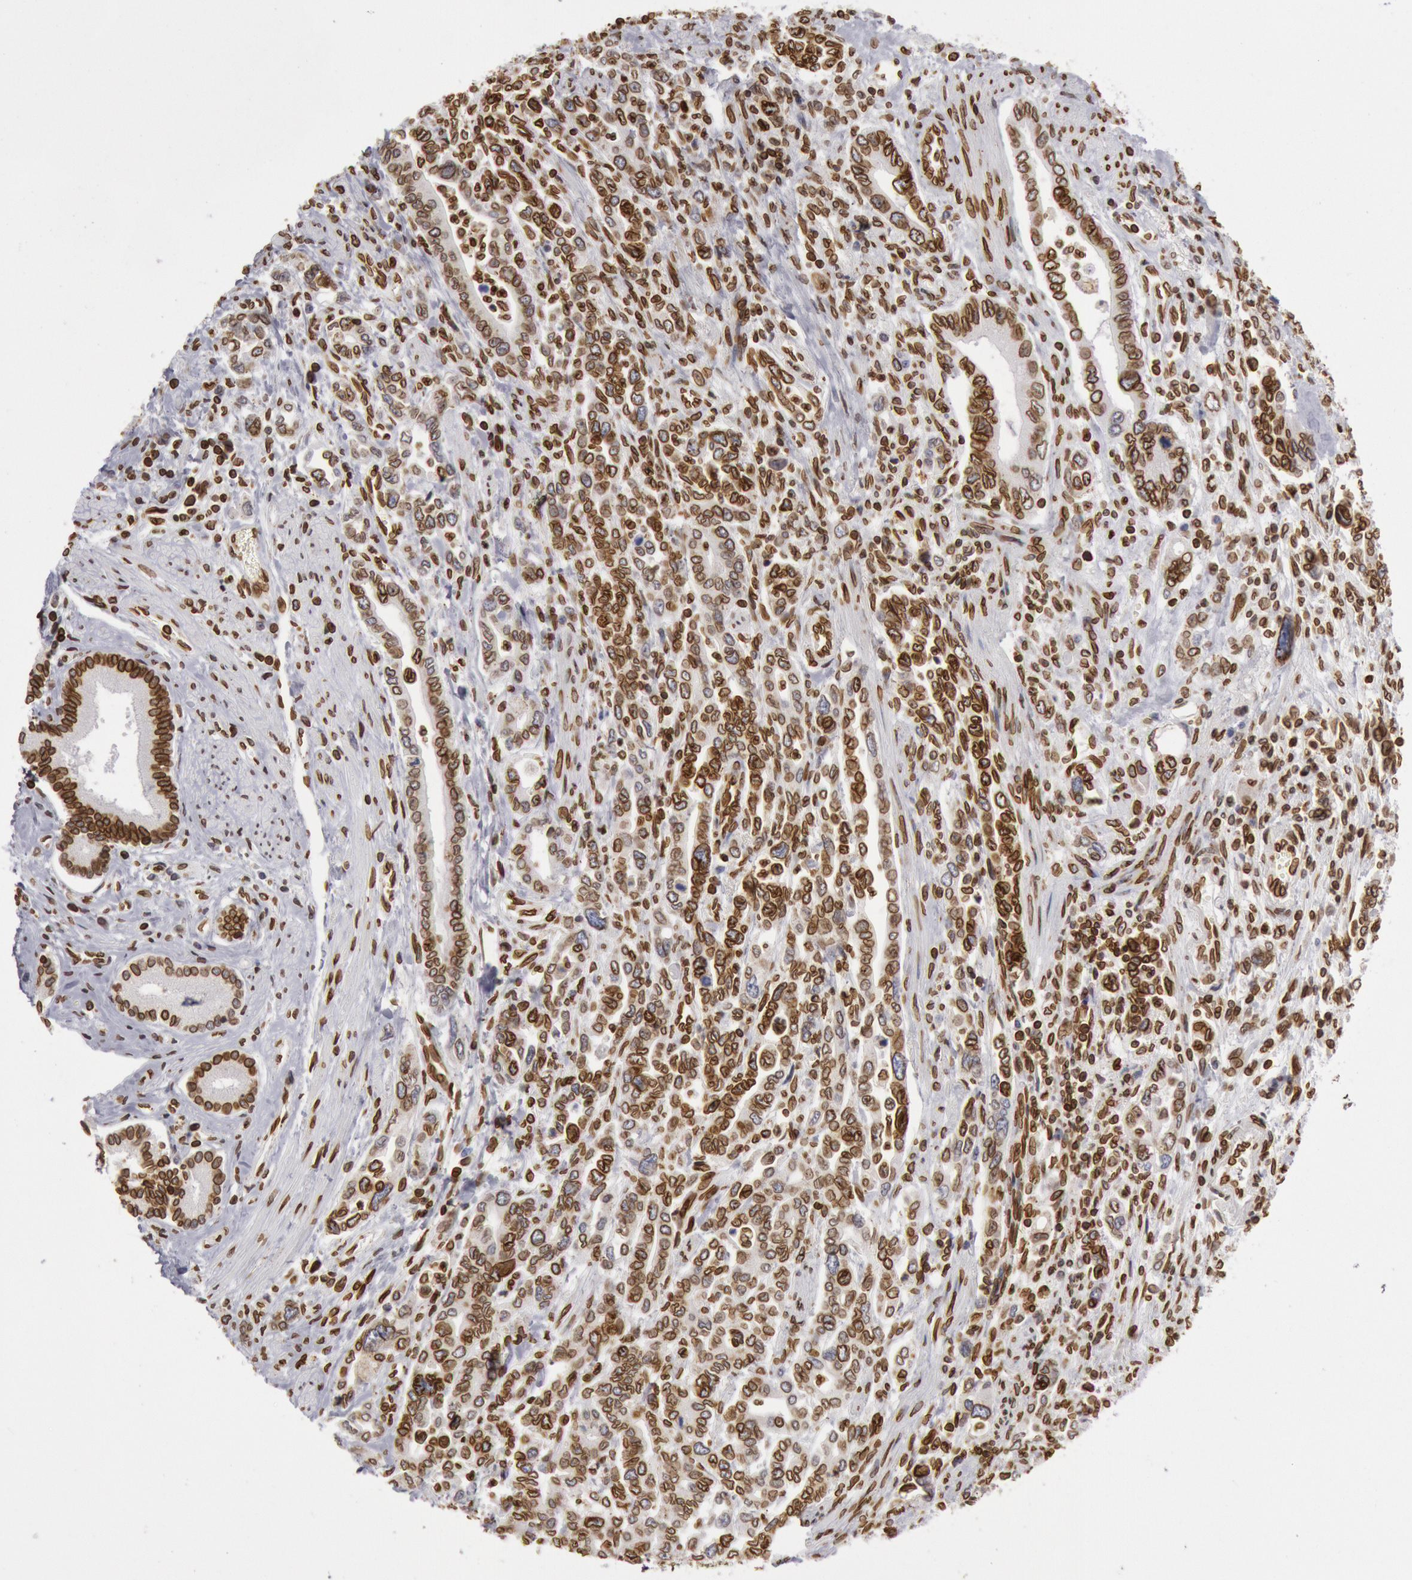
{"staining": {"intensity": "strong", "quantity": ">75%", "location": "nuclear"}, "tissue": "pancreatic cancer", "cell_type": "Tumor cells", "image_type": "cancer", "snomed": [{"axis": "morphology", "description": "Adenocarcinoma, NOS"}, {"axis": "topography", "description": "Pancreas"}], "caption": "Immunohistochemical staining of pancreatic cancer (adenocarcinoma) exhibits high levels of strong nuclear protein positivity in approximately >75% of tumor cells. (Brightfield microscopy of DAB IHC at high magnification).", "gene": "SUN2", "patient": {"sex": "female", "age": 57}}